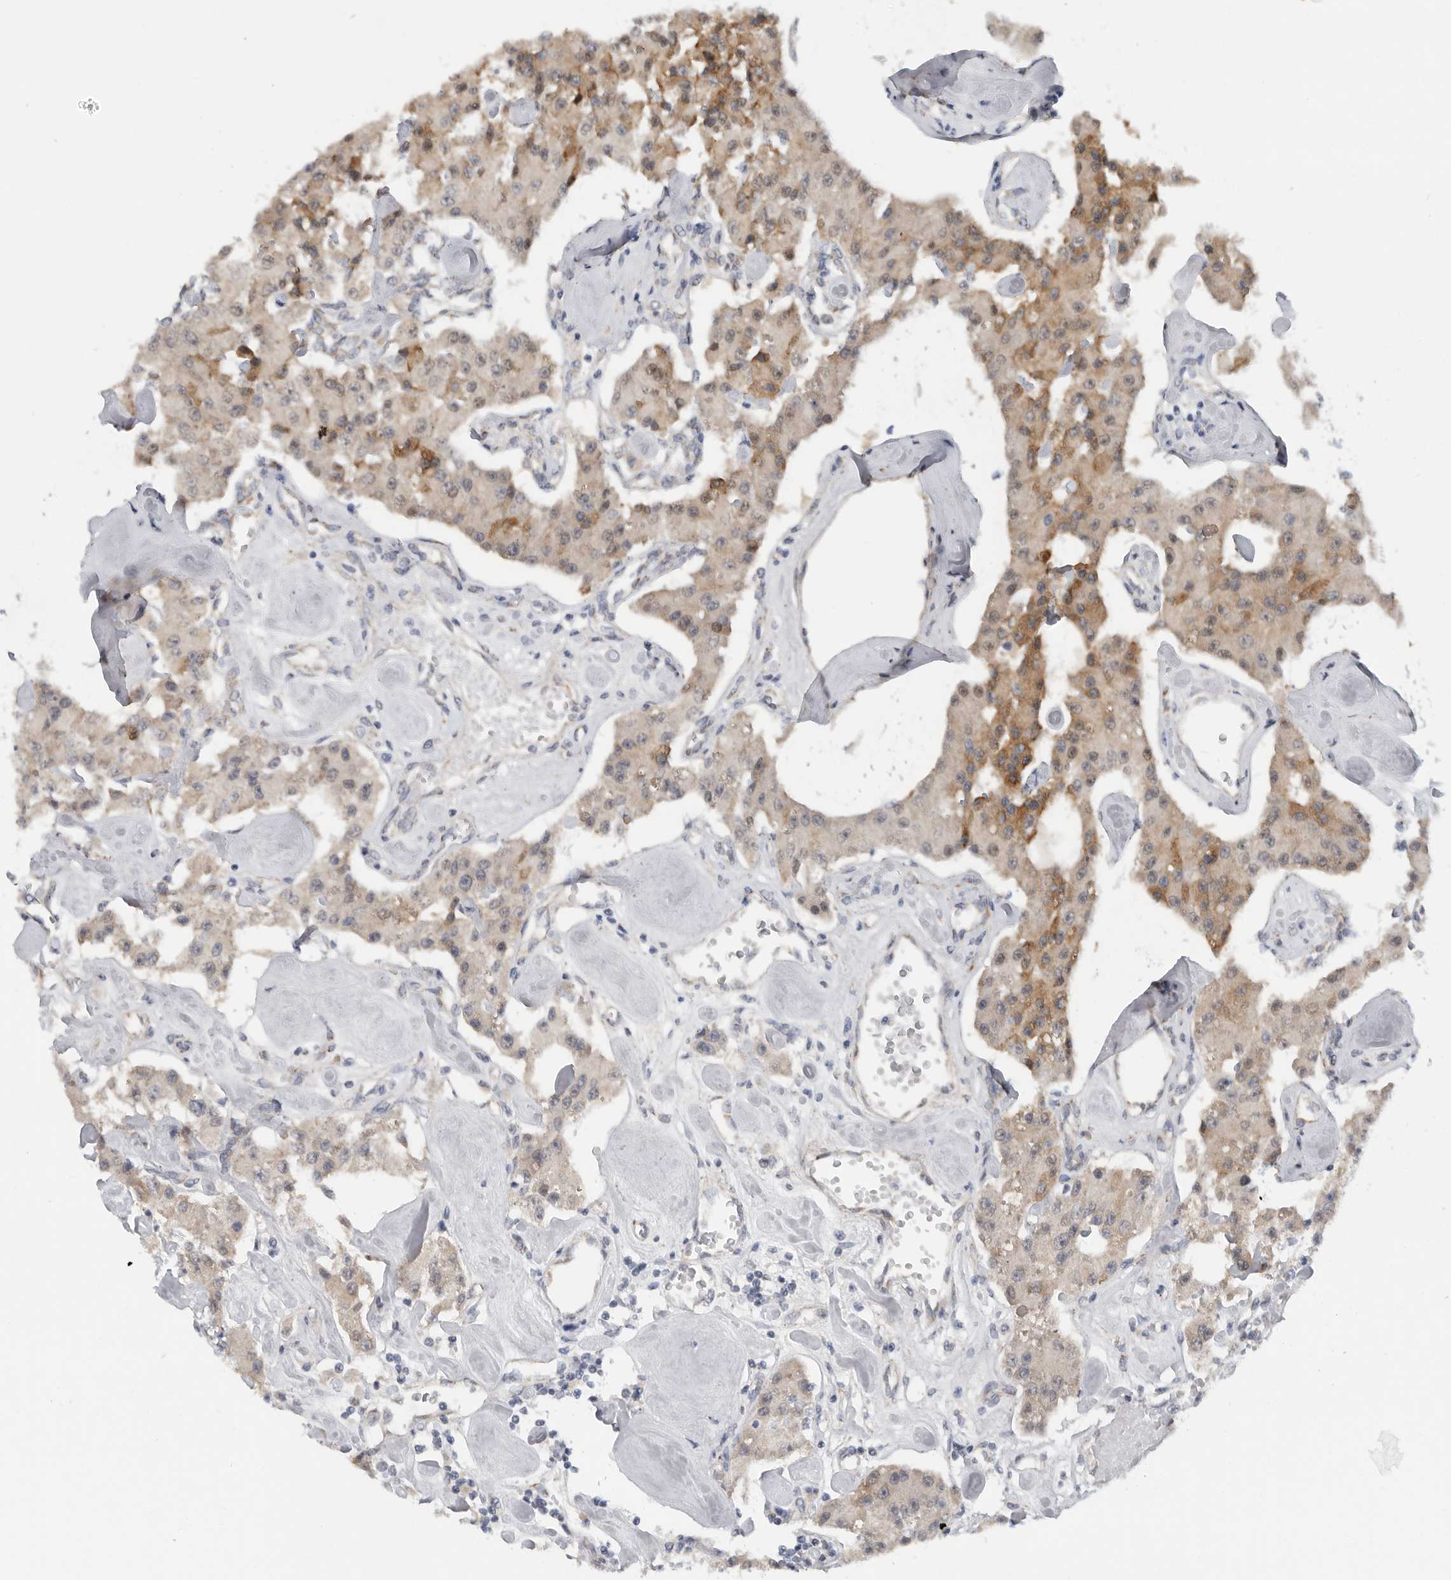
{"staining": {"intensity": "moderate", "quantity": ">75%", "location": "cytoplasmic/membranous"}, "tissue": "carcinoid", "cell_type": "Tumor cells", "image_type": "cancer", "snomed": [{"axis": "morphology", "description": "Carcinoid, malignant, NOS"}, {"axis": "topography", "description": "Pancreas"}], "caption": "An IHC image of neoplastic tissue is shown. Protein staining in brown shows moderate cytoplasmic/membranous positivity in carcinoid within tumor cells. Nuclei are stained in blue.", "gene": "DYRK2", "patient": {"sex": "male", "age": 41}}